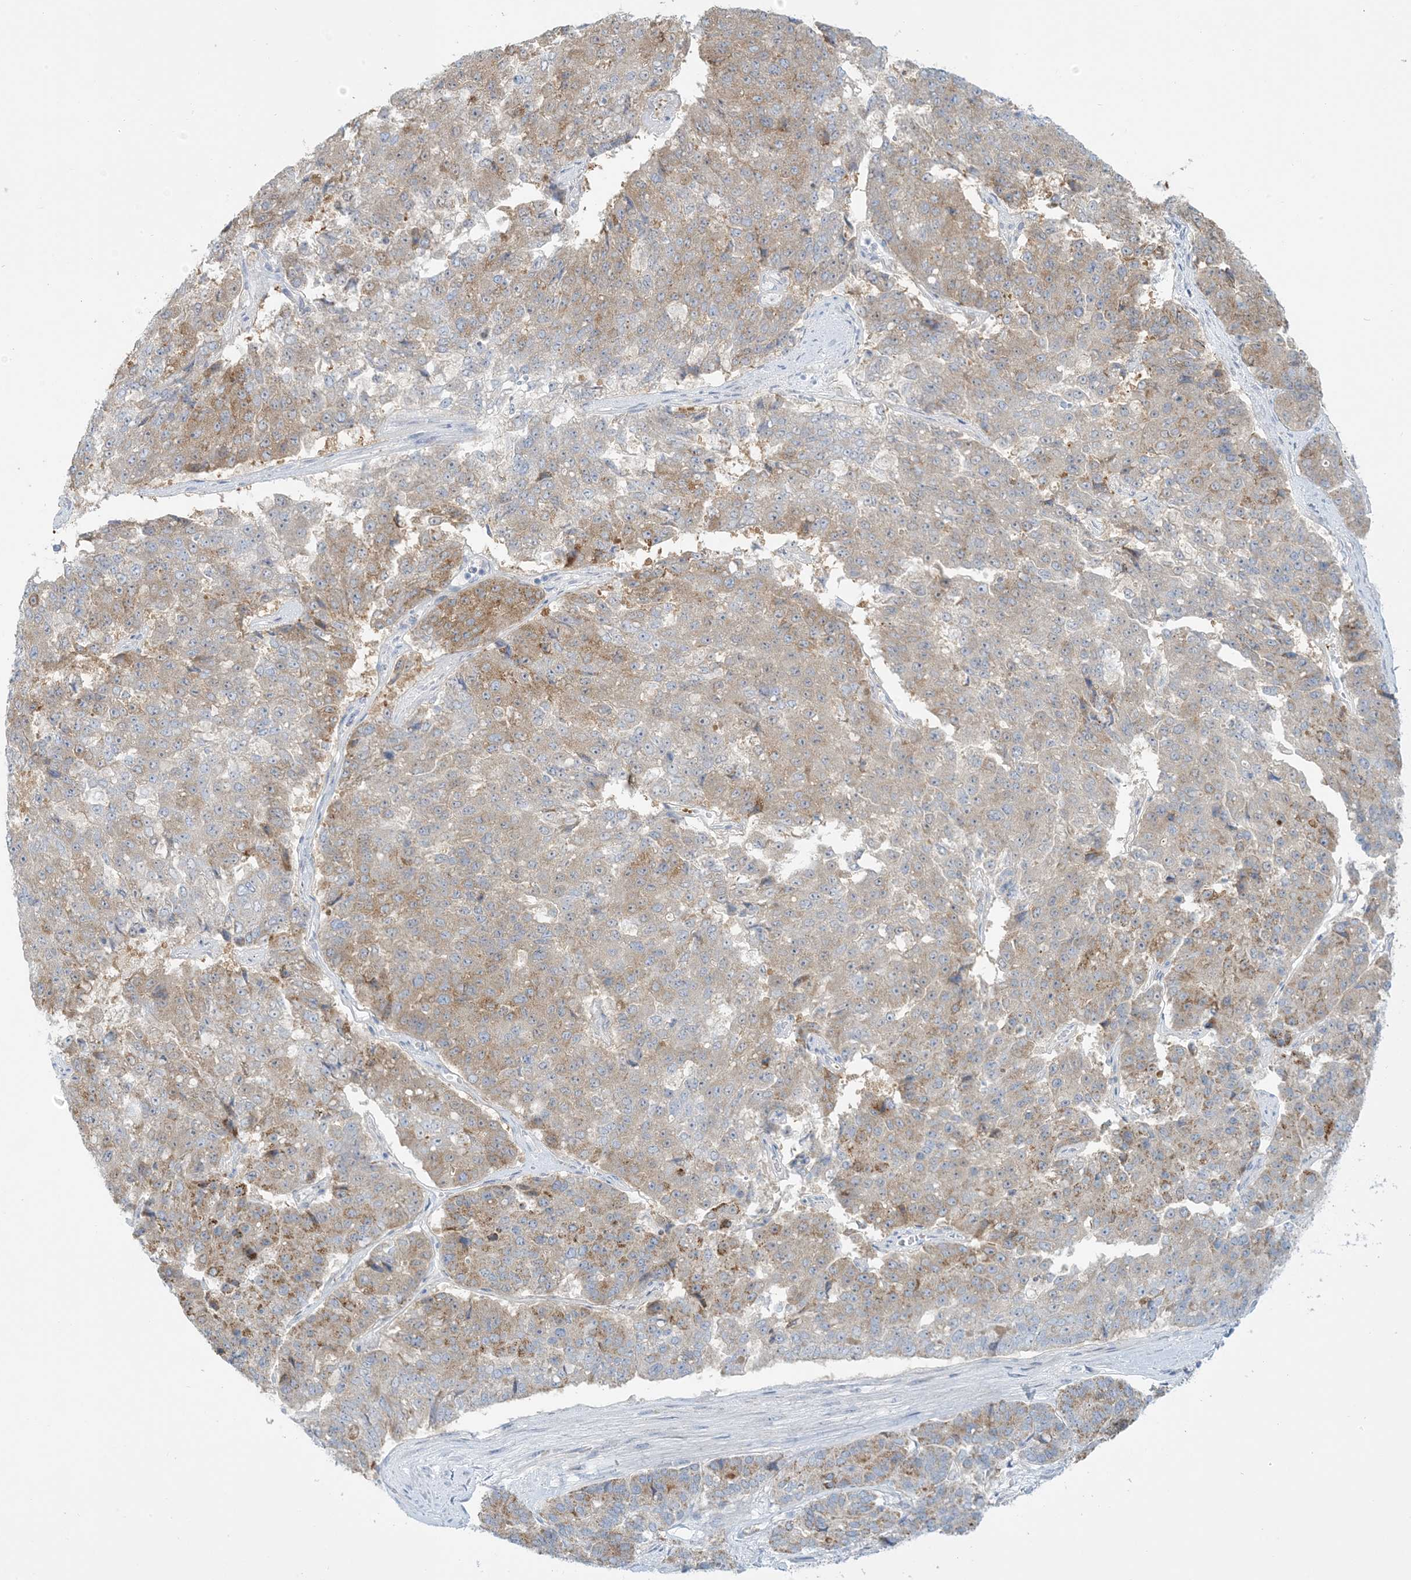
{"staining": {"intensity": "weak", "quantity": "25%-75%", "location": "cytoplasmic/membranous"}, "tissue": "pancreatic cancer", "cell_type": "Tumor cells", "image_type": "cancer", "snomed": [{"axis": "morphology", "description": "Adenocarcinoma, NOS"}, {"axis": "topography", "description": "Pancreas"}], "caption": "Adenocarcinoma (pancreatic) was stained to show a protein in brown. There is low levels of weak cytoplasmic/membranous expression in approximately 25%-75% of tumor cells.", "gene": "ZDHHC4", "patient": {"sex": "male", "age": 50}}